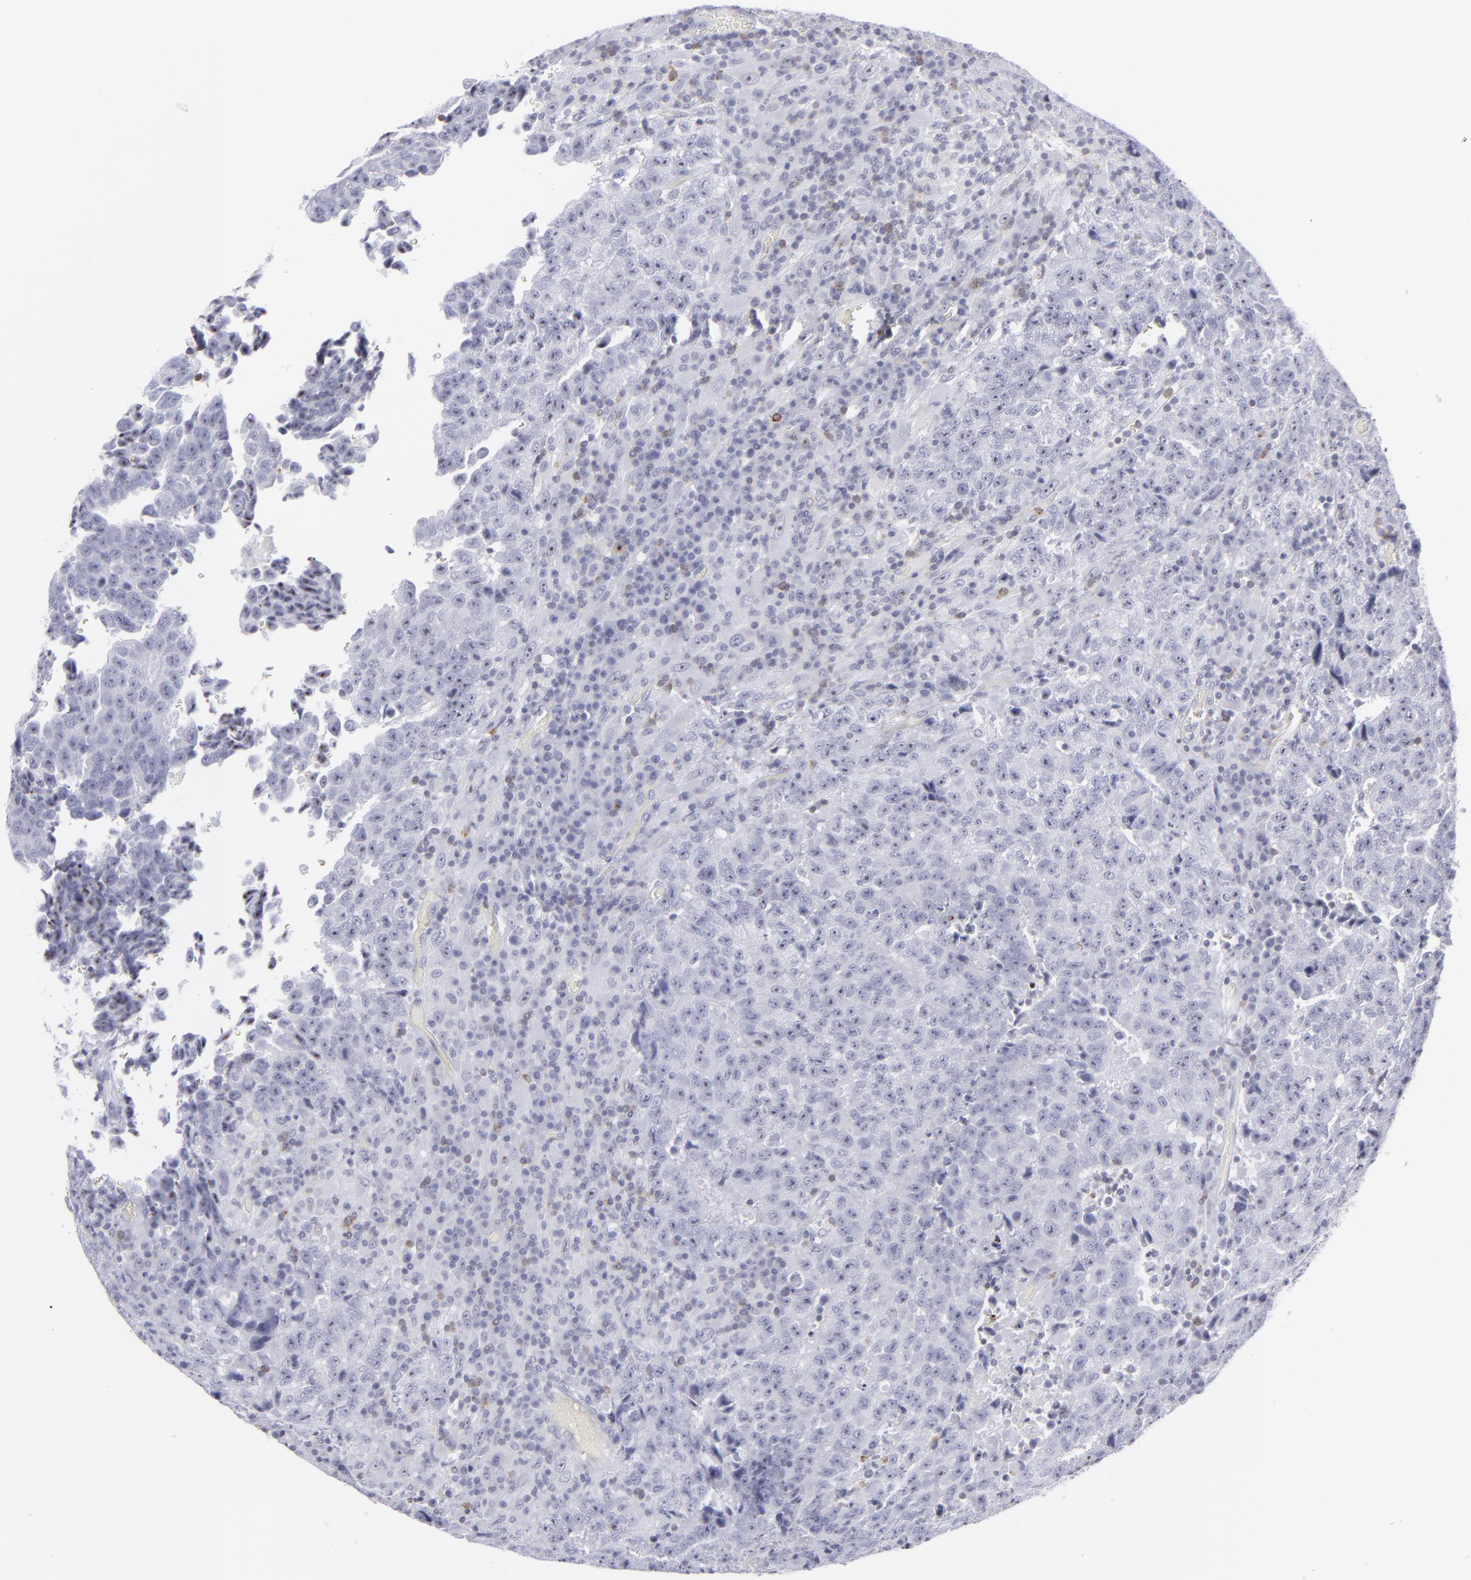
{"staining": {"intensity": "negative", "quantity": "none", "location": "none"}, "tissue": "testis cancer", "cell_type": "Tumor cells", "image_type": "cancer", "snomed": [{"axis": "morphology", "description": "Necrosis, NOS"}, {"axis": "morphology", "description": "Carcinoma, Embryonal, NOS"}, {"axis": "topography", "description": "Testis"}], "caption": "The IHC micrograph has no significant staining in tumor cells of testis cancer (embryonal carcinoma) tissue. (Brightfield microscopy of DAB (3,3'-diaminobenzidine) IHC at high magnification).", "gene": "CD7", "patient": {"sex": "male", "age": 19}}